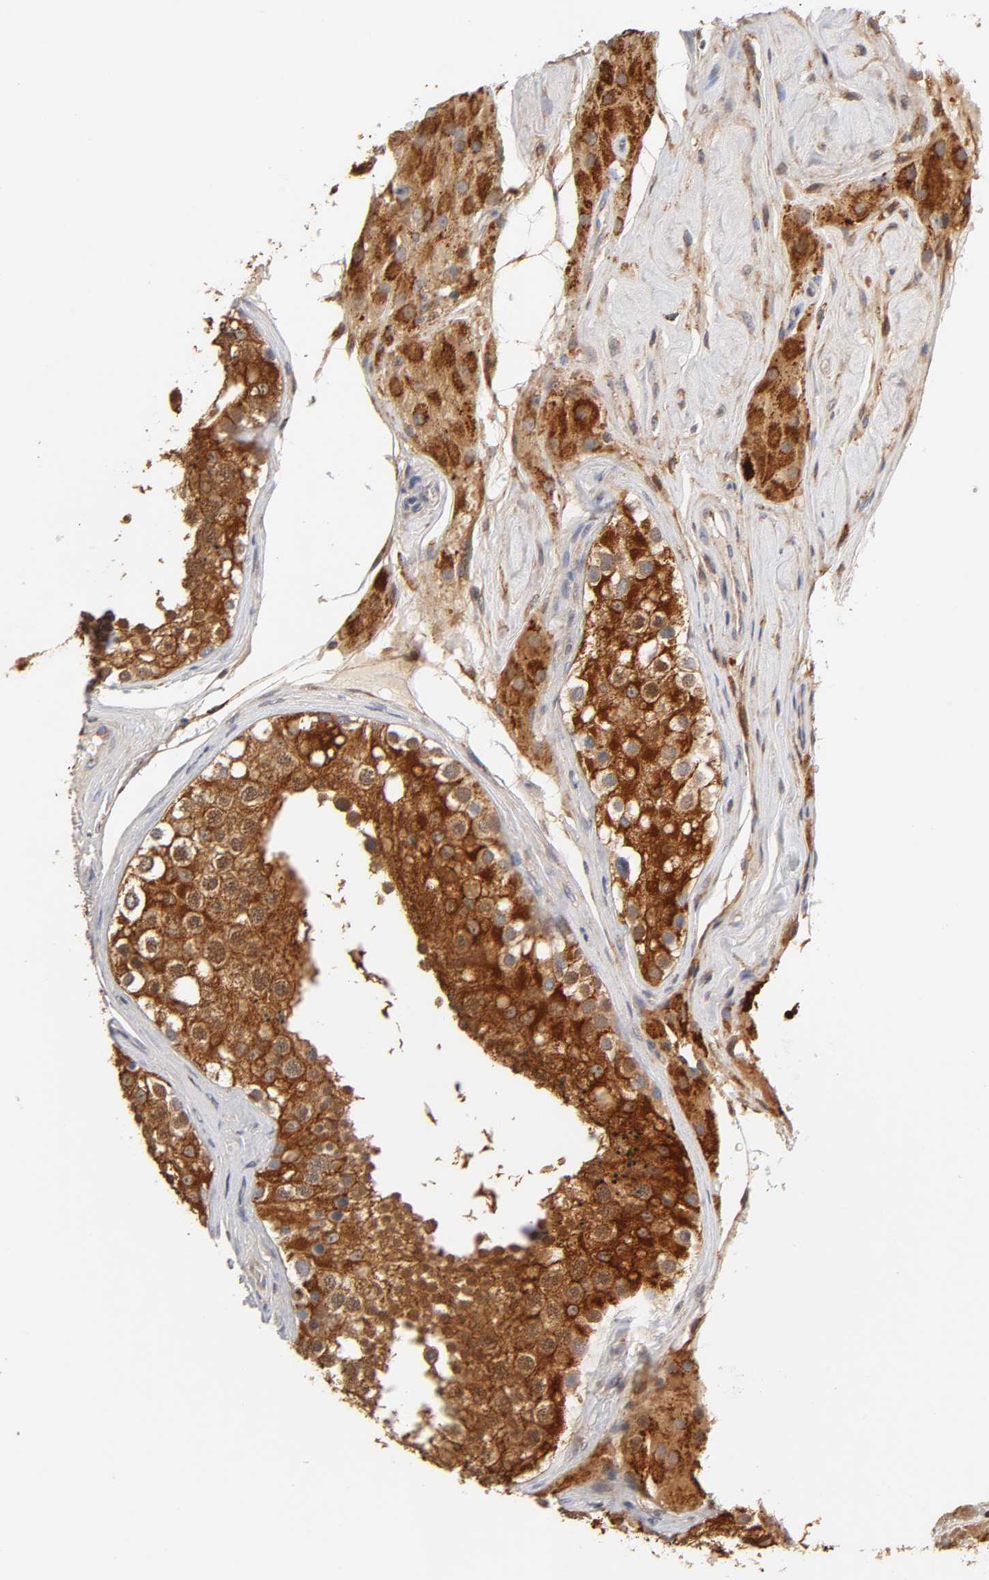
{"staining": {"intensity": "strong", "quantity": ">75%", "location": "cytoplasmic/membranous,nuclear"}, "tissue": "testis", "cell_type": "Cells in seminiferous ducts", "image_type": "normal", "snomed": [{"axis": "morphology", "description": "Normal tissue, NOS"}, {"axis": "topography", "description": "Testis"}], "caption": "This micrograph demonstrates immunohistochemistry (IHC) staining of benign human testis, with high strong cytoplasmic/membranous,nuclear expression in about >75% of cells in seminiferous ducts.", "gene": "ISG15", "patient": {"sex": "male", "age": 68}}